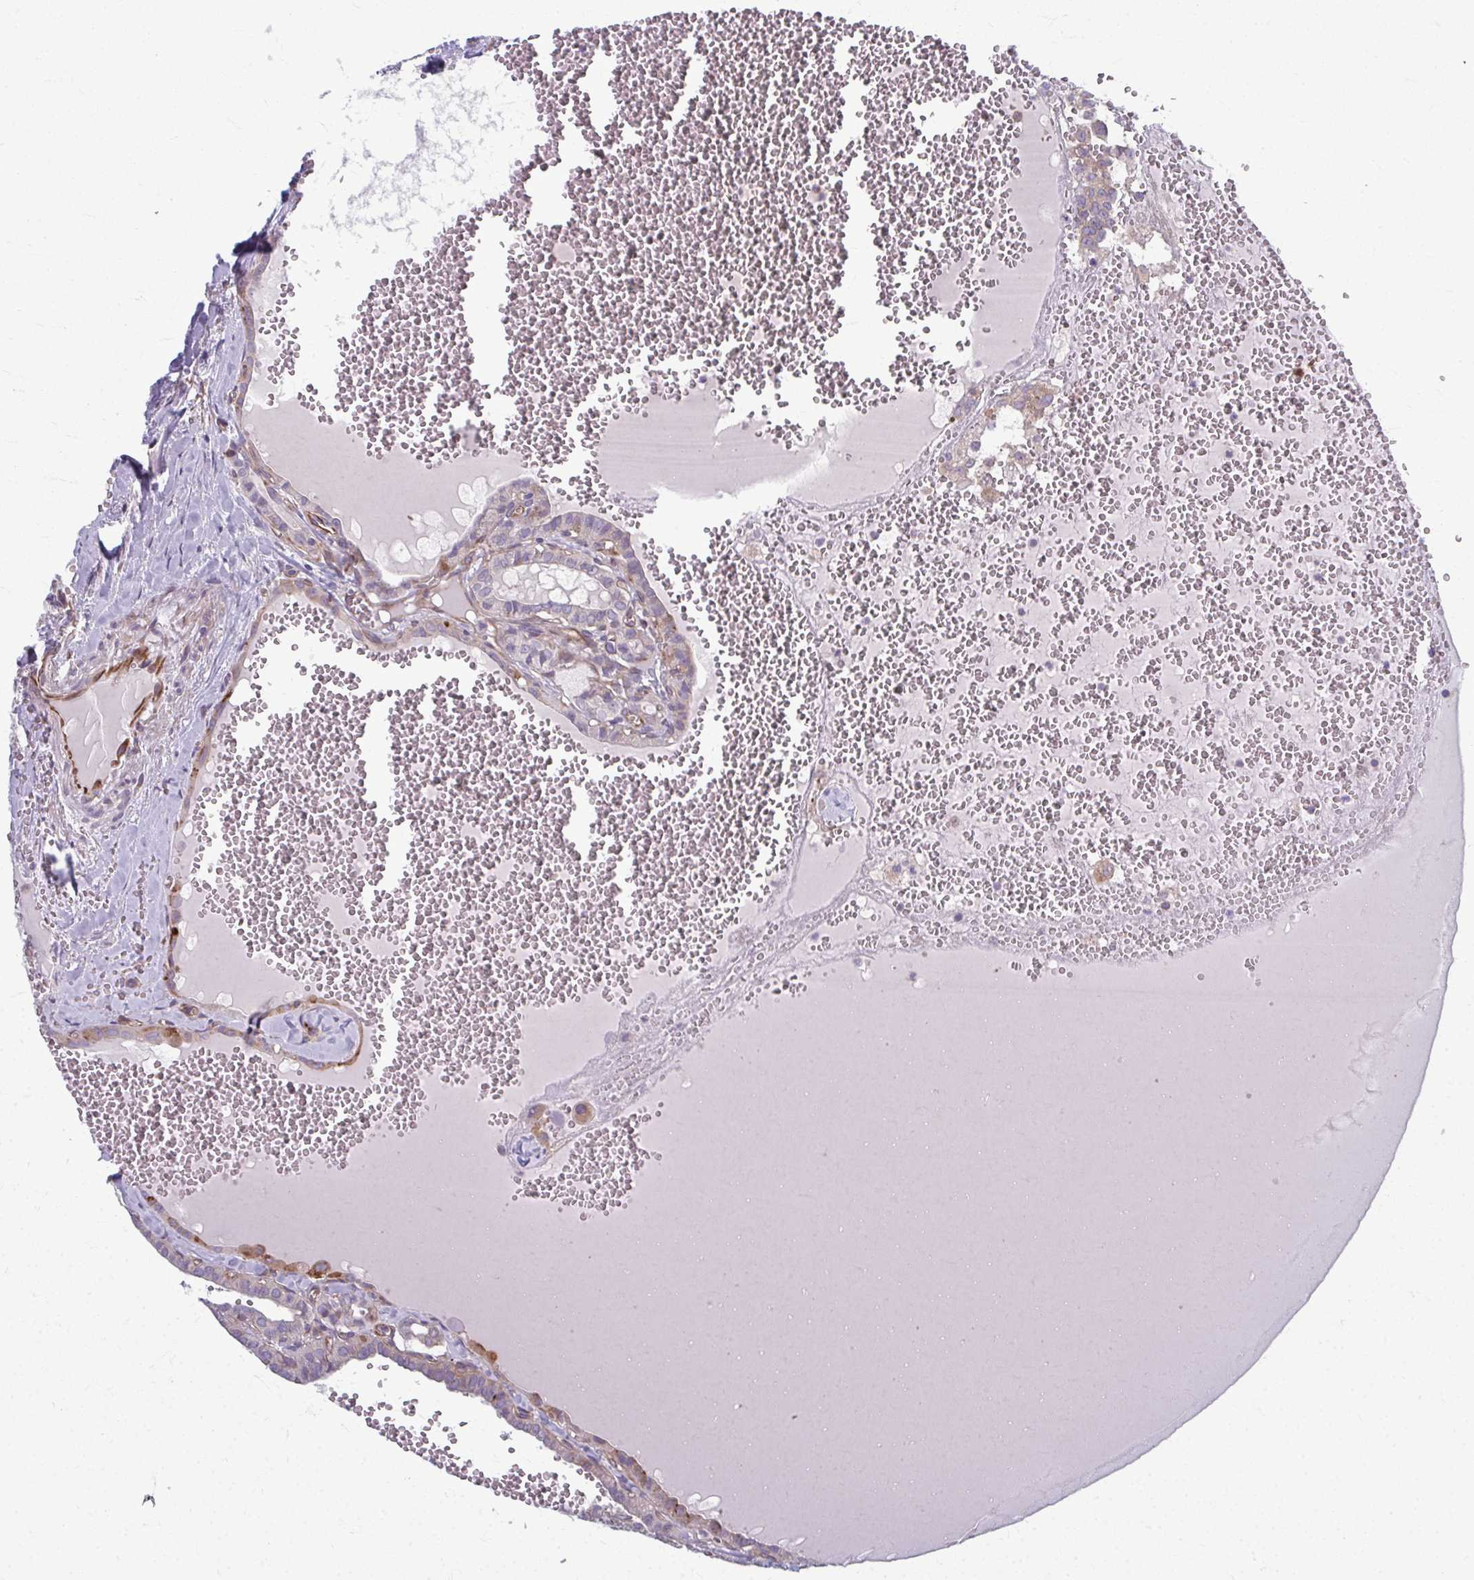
{"staining": {"intensity": "weak", "quantity": "<25%", "location": "cytoplasmic/membranous"}, "tissue": "thyroid cancer", "cell_type": "Tumor cells", "image_type": "cancer", "snomed": [{"axis": "morphology", "description": "Papillary adenocarcinoma, NOS"}, {"axis": "topography", "description": "Thyroid gland"}], "caption": "This photomicrograph is of papillary adenocarcinoma (thyroid) stained with IHC to label a protein in brown with the nuclei are counter-stained blue. There is no positivity in tumor cells.", "gene": "EID2B", "patient": {"sex": "female", "age": 21}}